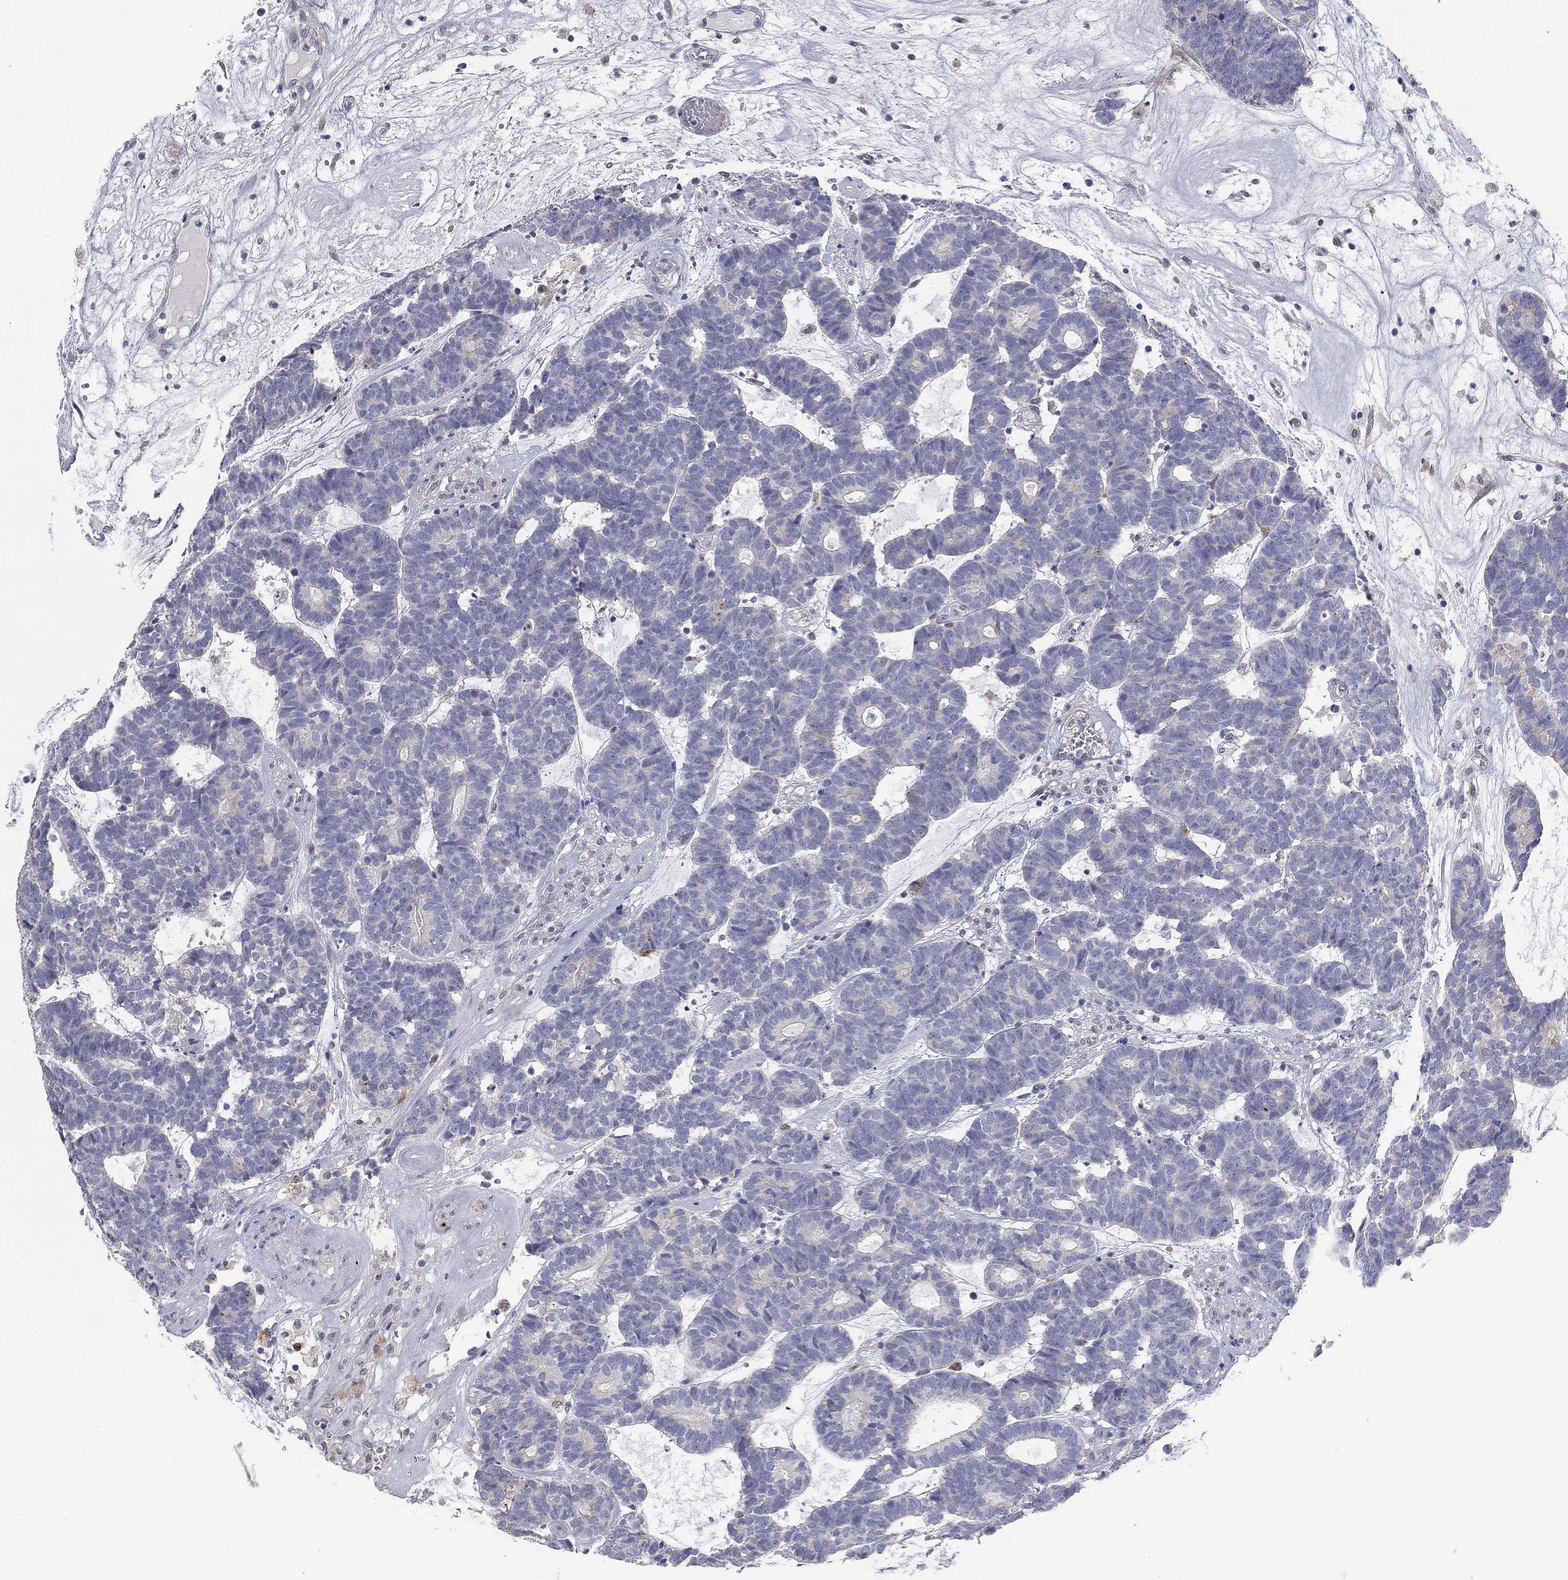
{"staining": {"intensity": "negative", "quantity": "none", "location": "none"}, "tissue": "head and neck cancer", "cell_type": "Tumor cells", "image_type": "cancer", "snomed": [{"axis": "morphology", "description": "Adenocarcinoma, NOS"}, {"axis": "topography", "description": "Head-Neck"}], "caption": "Immunohistochemical staining of head and neck cancer reveals no significant positivity in tumor cells. Nuclei are stained in blue.", "gene": "PAPSS2", "patient": {"sex": "female", "age": 81}}